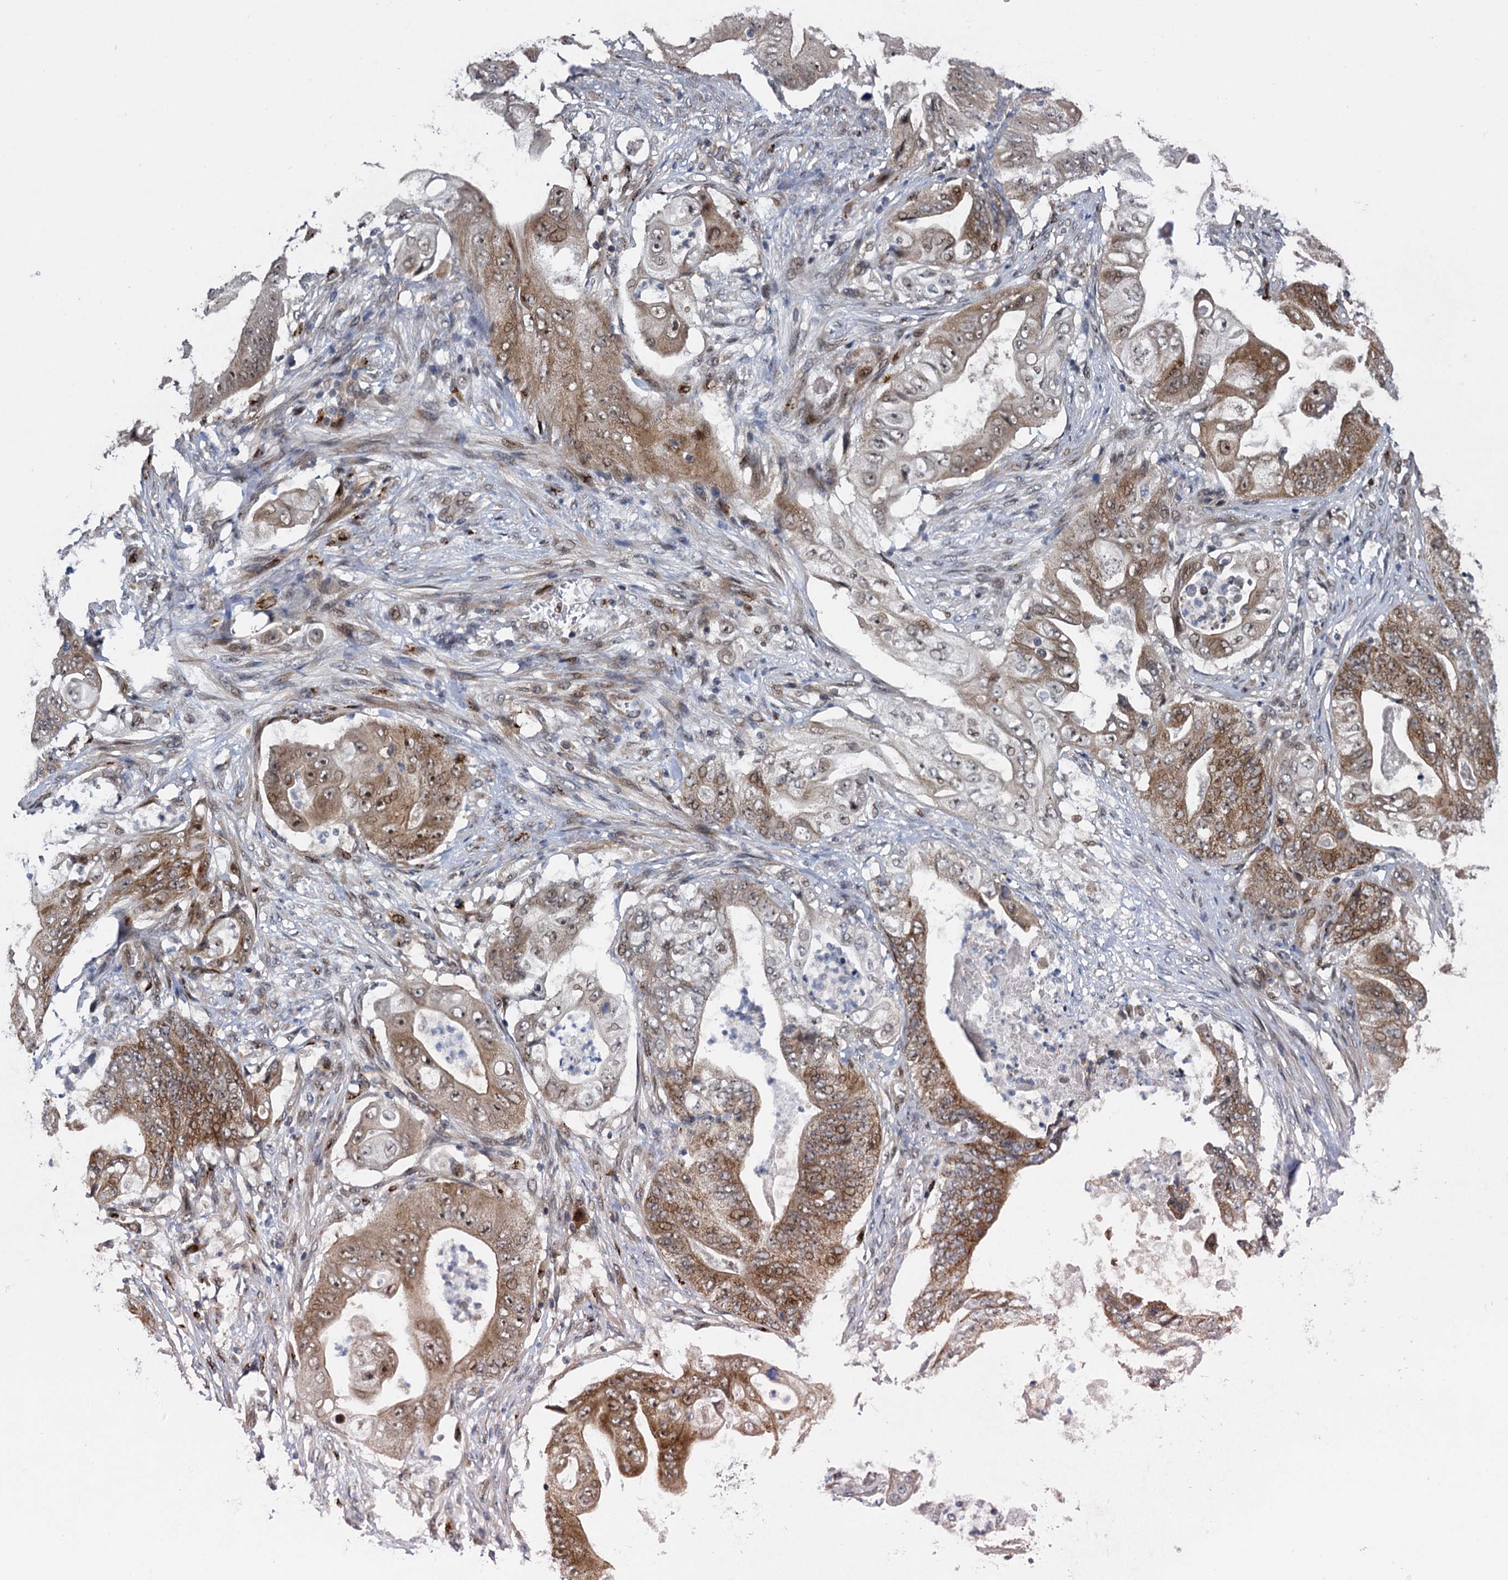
{"staining": {"intensity": "moderate", "quantity": ">75%", "location": "cytoplasmic/membranous,nuclear"}, "tissue": "stomach cancer", "cell_type": "Tumor cells", "image_type": "cancer", "snomed": [{"axis": "morphology", "description": "Adenocarcinoma, NOS"}, {"axis": "topography", "description": "Stomach"}], "caption": "Immunohistochemistry photomicrograph of human stomach cancer (adenocarcinoma) stained for a protein (brown), which shows medium levels of moderate cytoplasmic/membranous and nuclear staining in about >75% of tumor cells.", "gene": "GAL3ST4", "patient": {"sex": "female", "age": 73}}